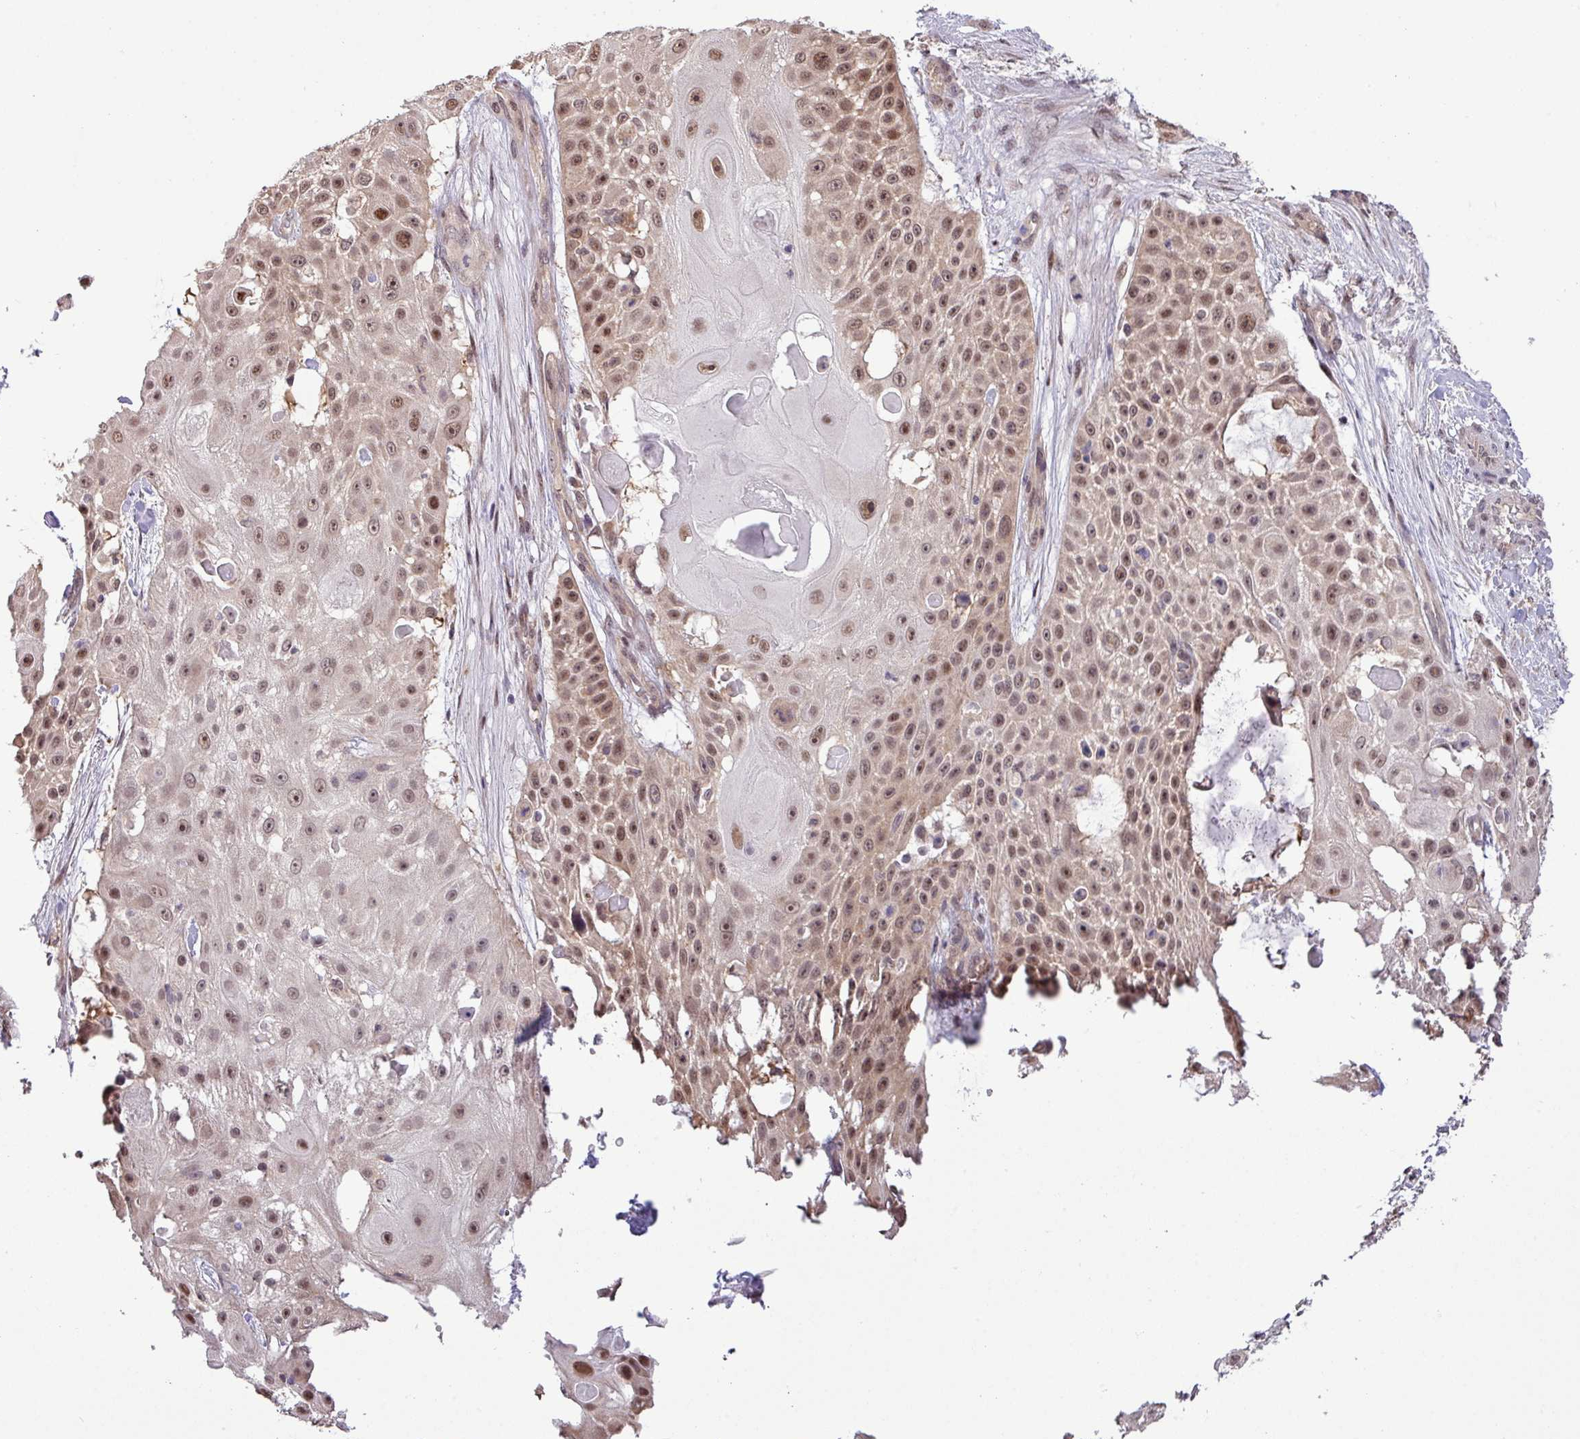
{"staining": {"intensity": "moderate", "quantity": ">75%", "location": "nuclear"}, "tissue": "skin cancer", "cell_type": "Tumor cells", "image_type": "cancer", "snomed": [{"axis": "morphology", "description": "Squamous cell carcinoma, NOS"}, {"axis": "topography", "description": "Skin"}], "caption": "Brown immunohistochemical staining in human squamous cell carcinoma (skin) reveals moderate nuclear staining in about >75% of tumor cells. (DAB (3,3'-diaminobenzidine) = brown stain, brightfield microscopy at high magnification).", "gene": "RIPPLY1", "patient": {"sex": "female", "age": 86}}